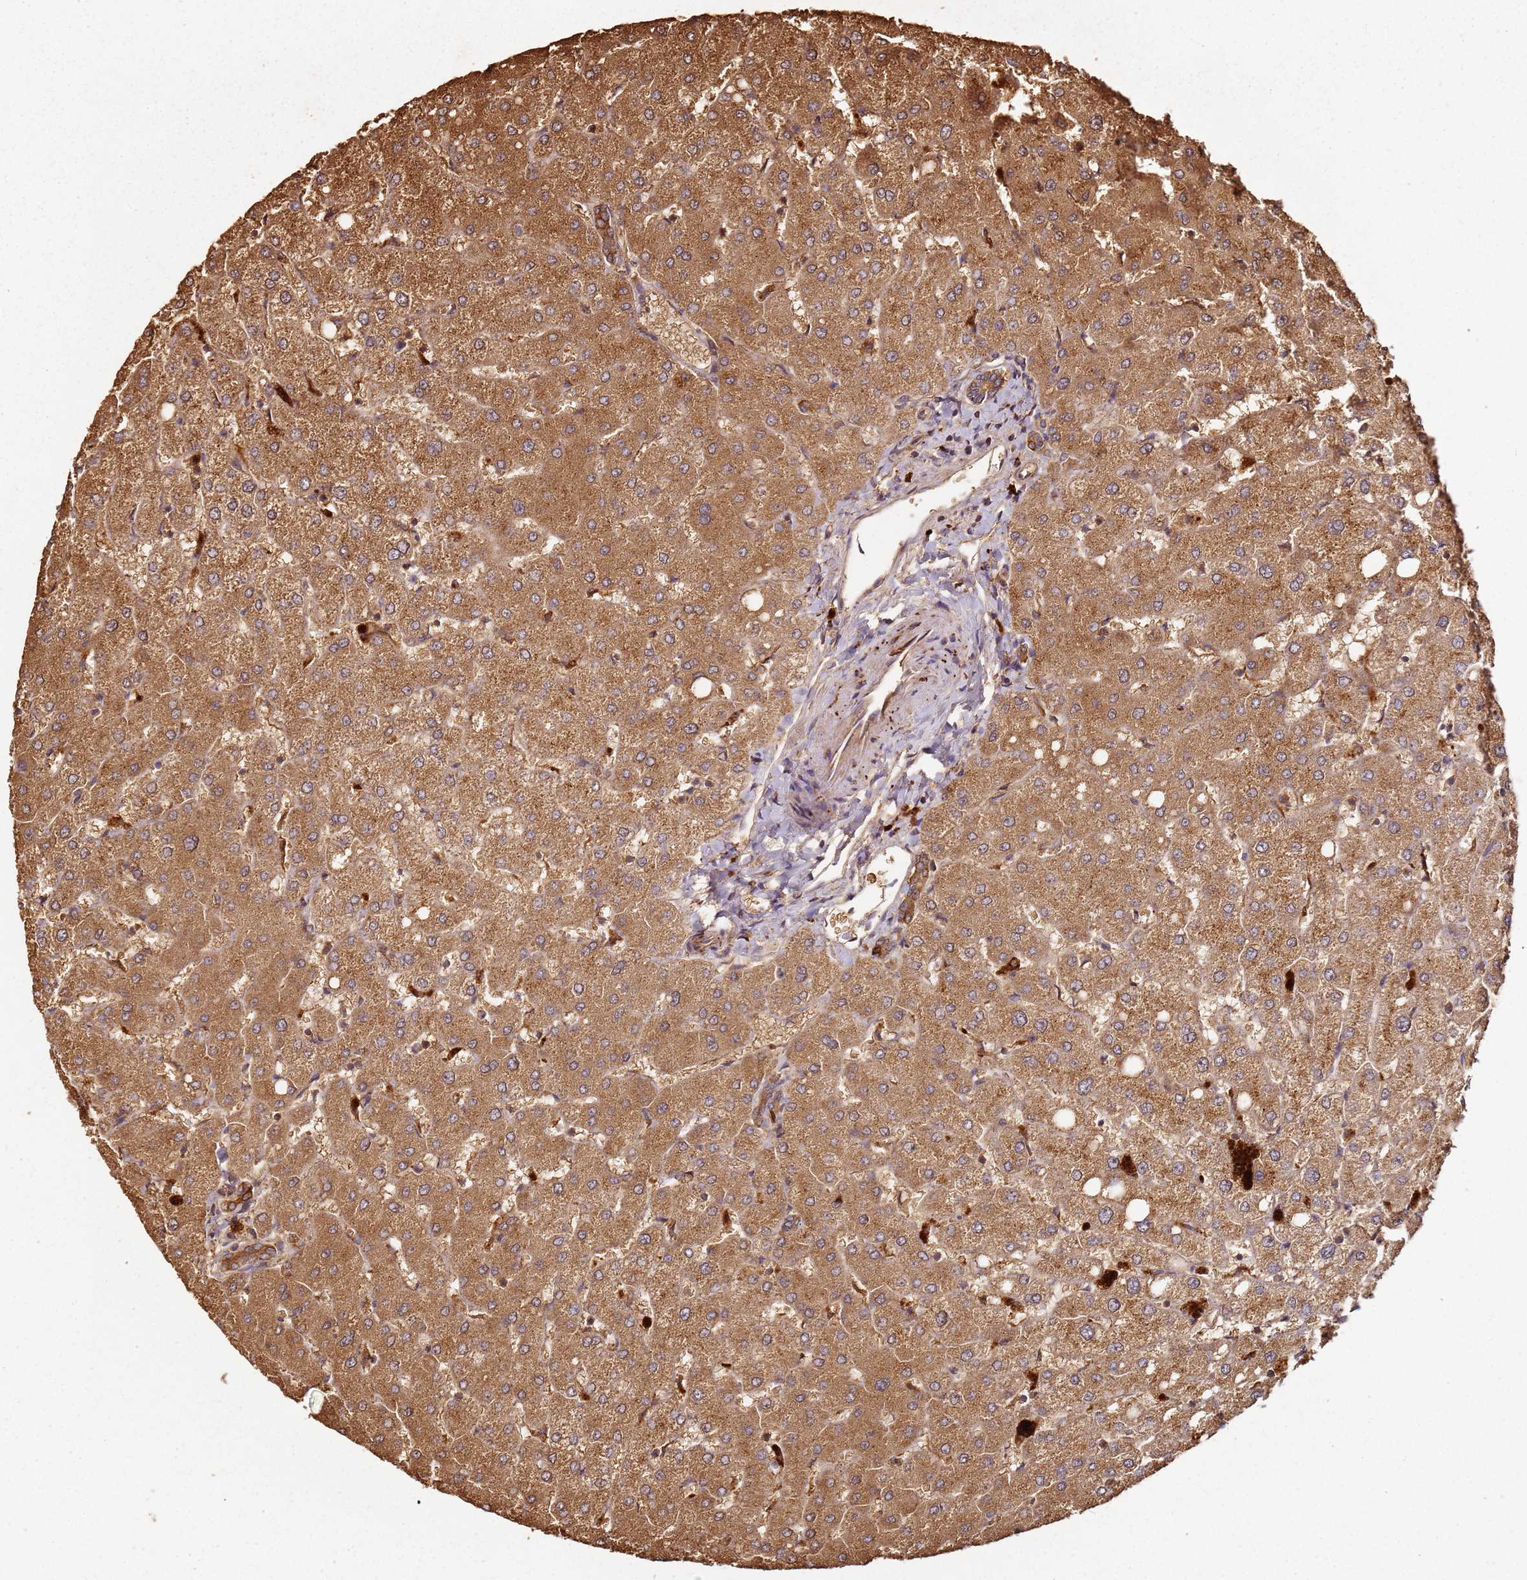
{"staining": {"intensity": "strong", "quantity": ">75%", "location": "cytoplasmic/membranous"}, "tissue": "liver", "cell_type": "Cholangiocytes", "image_type": "normal", "snomed": [{"axis": "morphology", "description": "Normal tissue, NOS"}, {"axis": "topography", "description": "Liver"}], "caption": "A high-resolution micrograph shows immunohistochemistry (IHC) staining of unremarkable liver, which reveals strong cytoplasmic/membranous positivity in about >75% of cholangiocytes.", "gene": "SCGB2B2", "patient": {"sex": "female", "age": 54}}